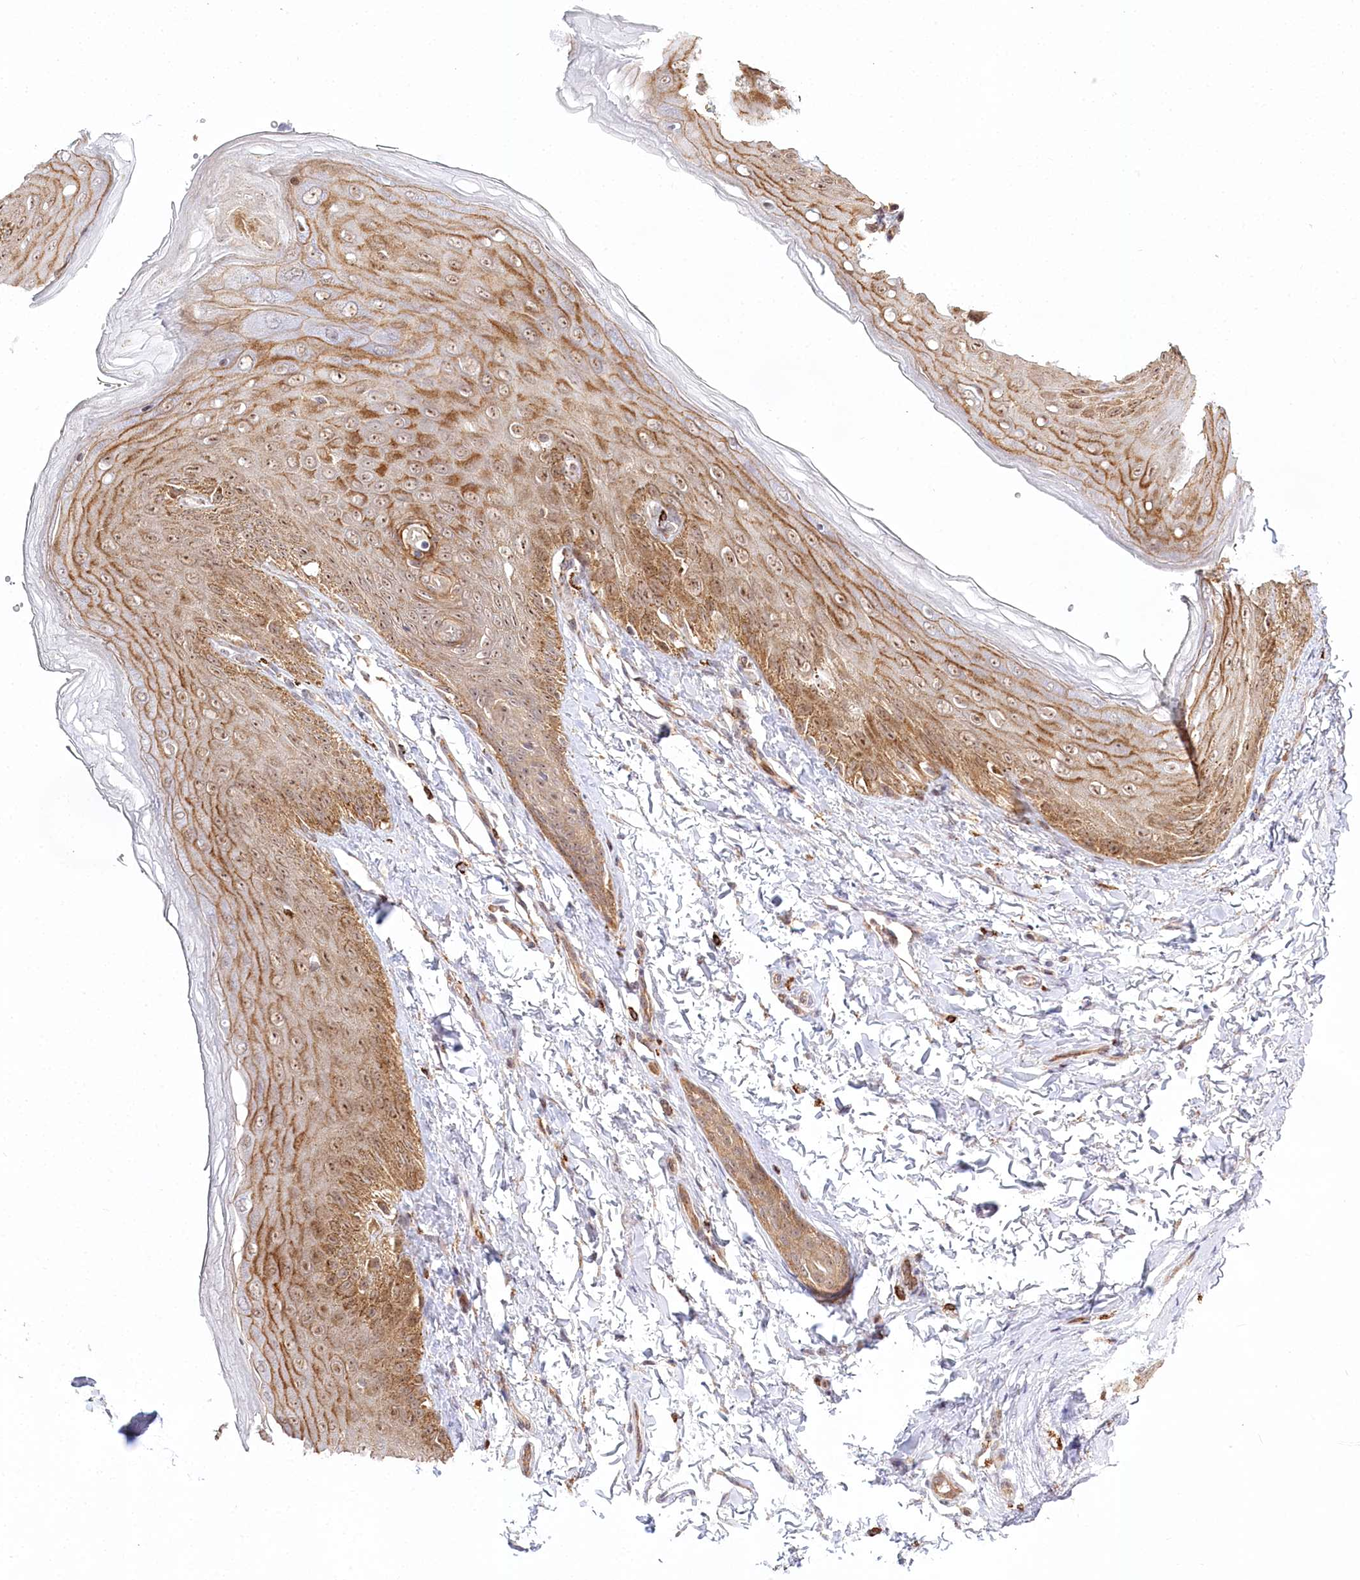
{"staining": {"intensity": "moderate", "quantity": ">75%", "location": "cytoplasmic/membranous,nuclear"}, "tissue": "skin", "cell_type": "Epidermal cells", "image_type": "normal", "snomed": [{"axis": "morphology", "description": "Normal tissue, NOS"}, {"axis": "topography", "description": "Anal"}], "caption": "An immunohistochemistry (IHC) image of benign tissue is shown. Protein staining in brown labels moderate cytoplasmic/membranous,nuclear positivity in skin within epidermal cells.", "gene": "RTN4IP1", "patient": {"sex": "male", "age": 44}}